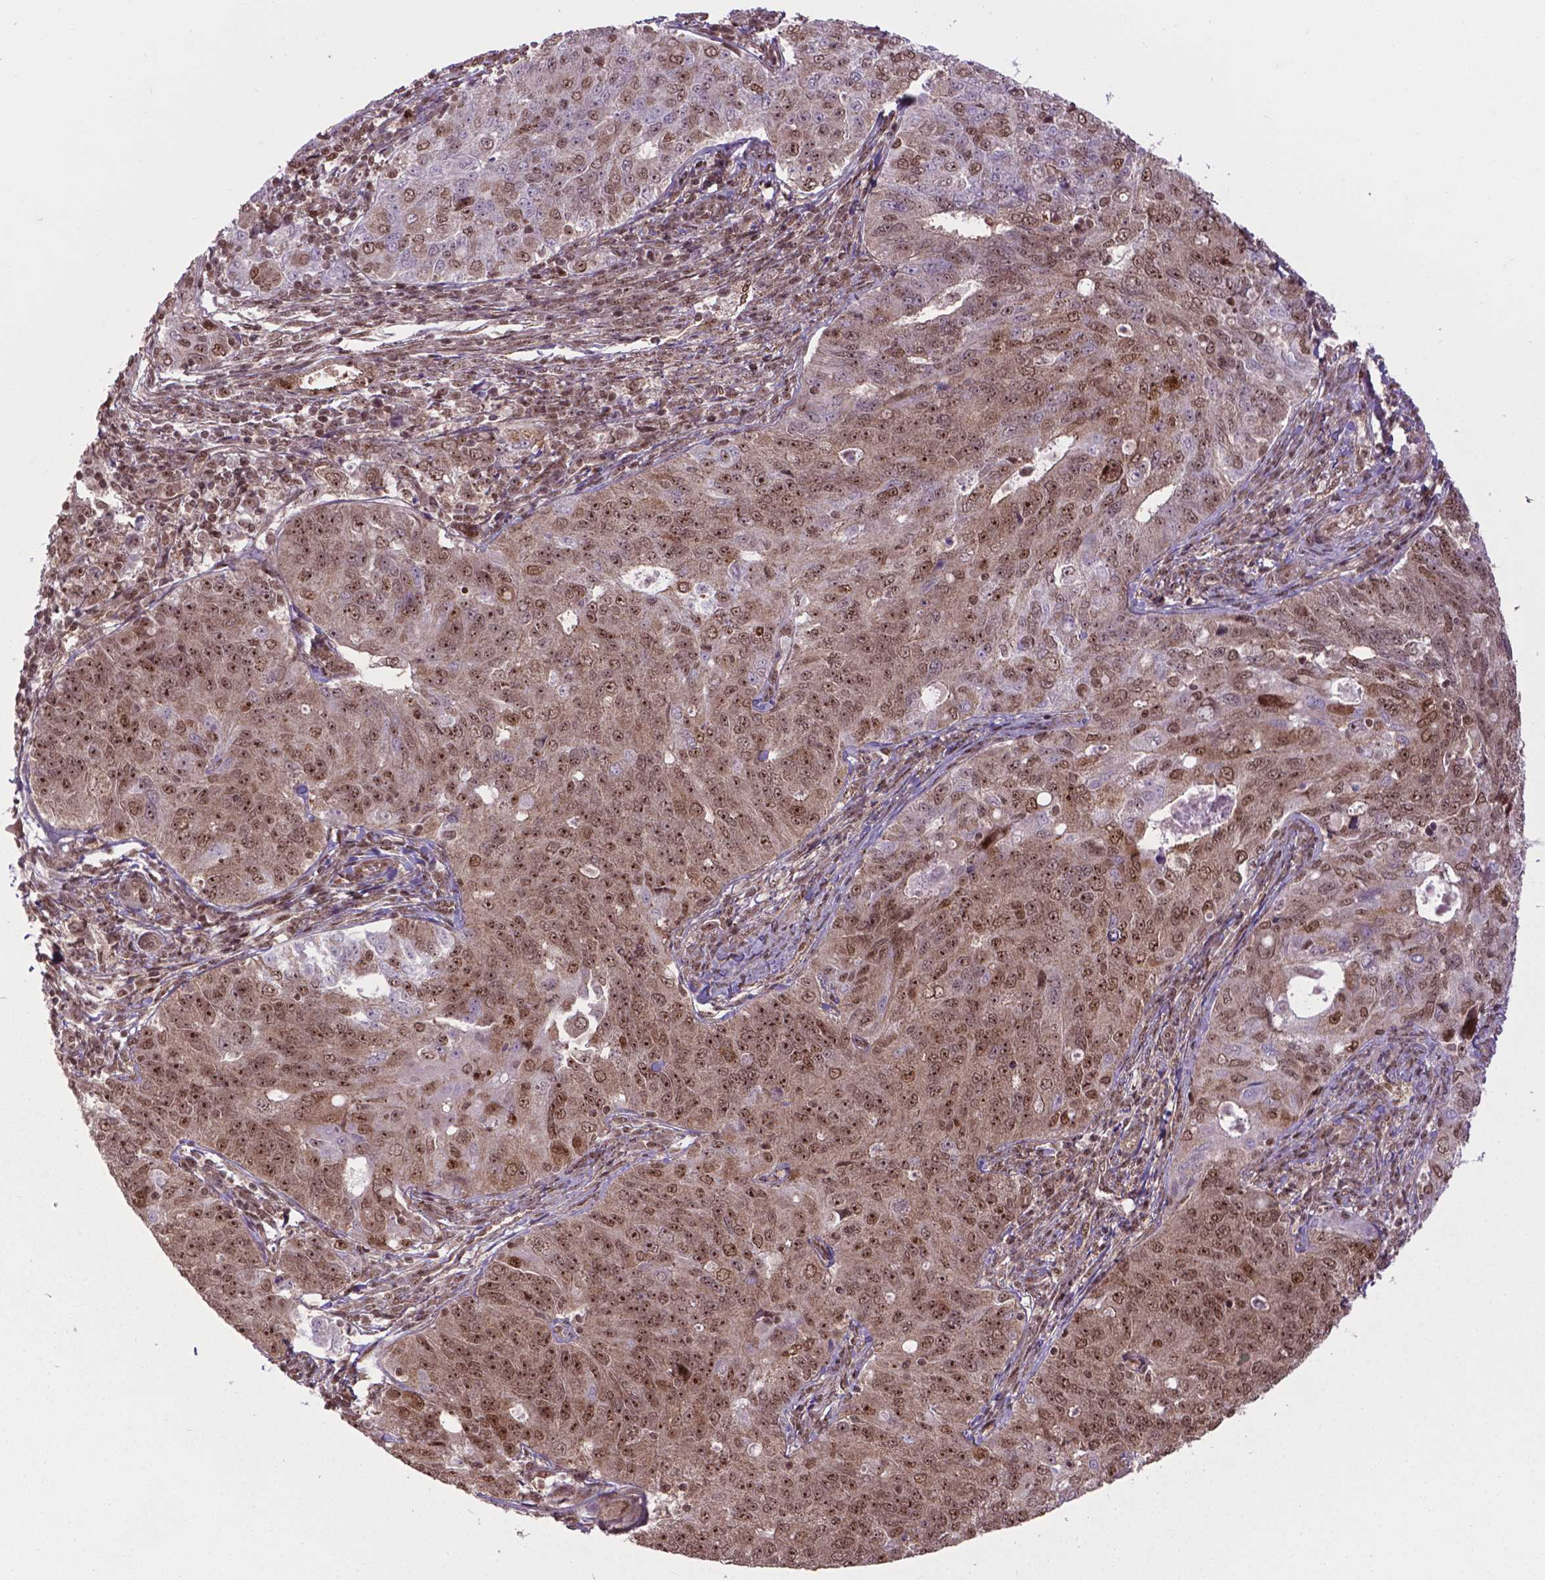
{"staining": {"intensity": "moderate", "quantity": ">75%", "location": "nuclear"}, "tissue": "endometrial cancer", "cell_type": "Tumor cells", "image_type": "cancer", "snomed": [{"axis": "morphology", "description": "Adenocarcinoma, NOS"}, {"axis": "topography", "description": "Endometrium"}], "caption": "Adenocarcinoma (endometrial) stained with a brown dye displays moderate nuclear positive positivity in about >75% of tumor cells.", "gene": "CSNK2A1", "patient": {"sex": "female", "age": 43}}